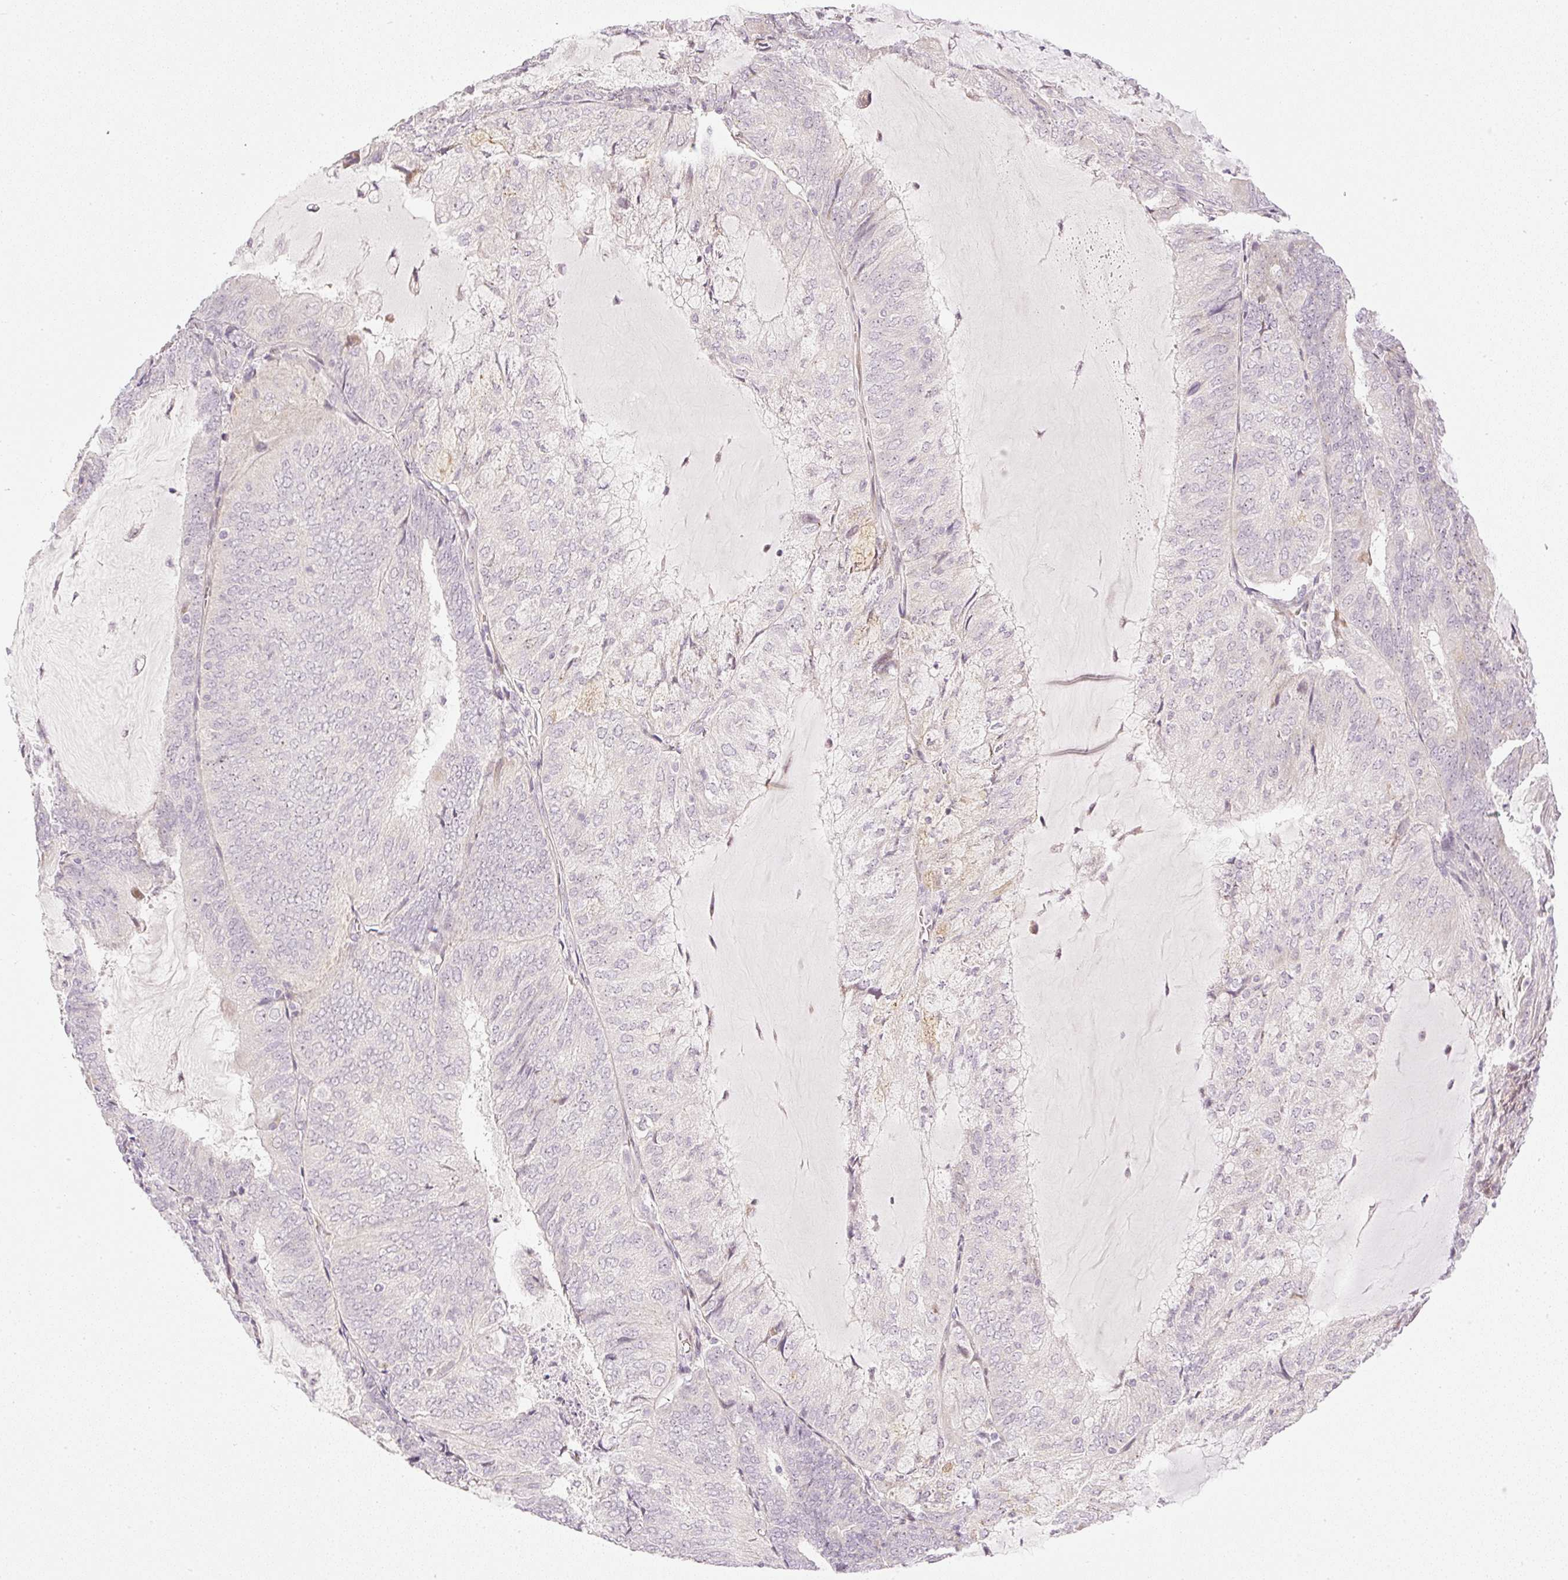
{"staining": {"intensity": "negative", "quantity": "none", "location": "none"}, "tissue": "endometrial cancer", "cell_type": "Tumor cells", "image_type": "cancer", "snomed": [{"axis": "morphology", "description": "Adenocarcinoma, NOS"}, {"axis": "topography", "description": "Endometrium"}], "caption": "An immunohistochemistry (IHC) histopathology image of endometrial adenocarcinoma is shown. There is no staining in tumor cells of endometrial adenocarcinoma.", "gene": "AAR2", "patient": {"sex": "female", "age": 81}}